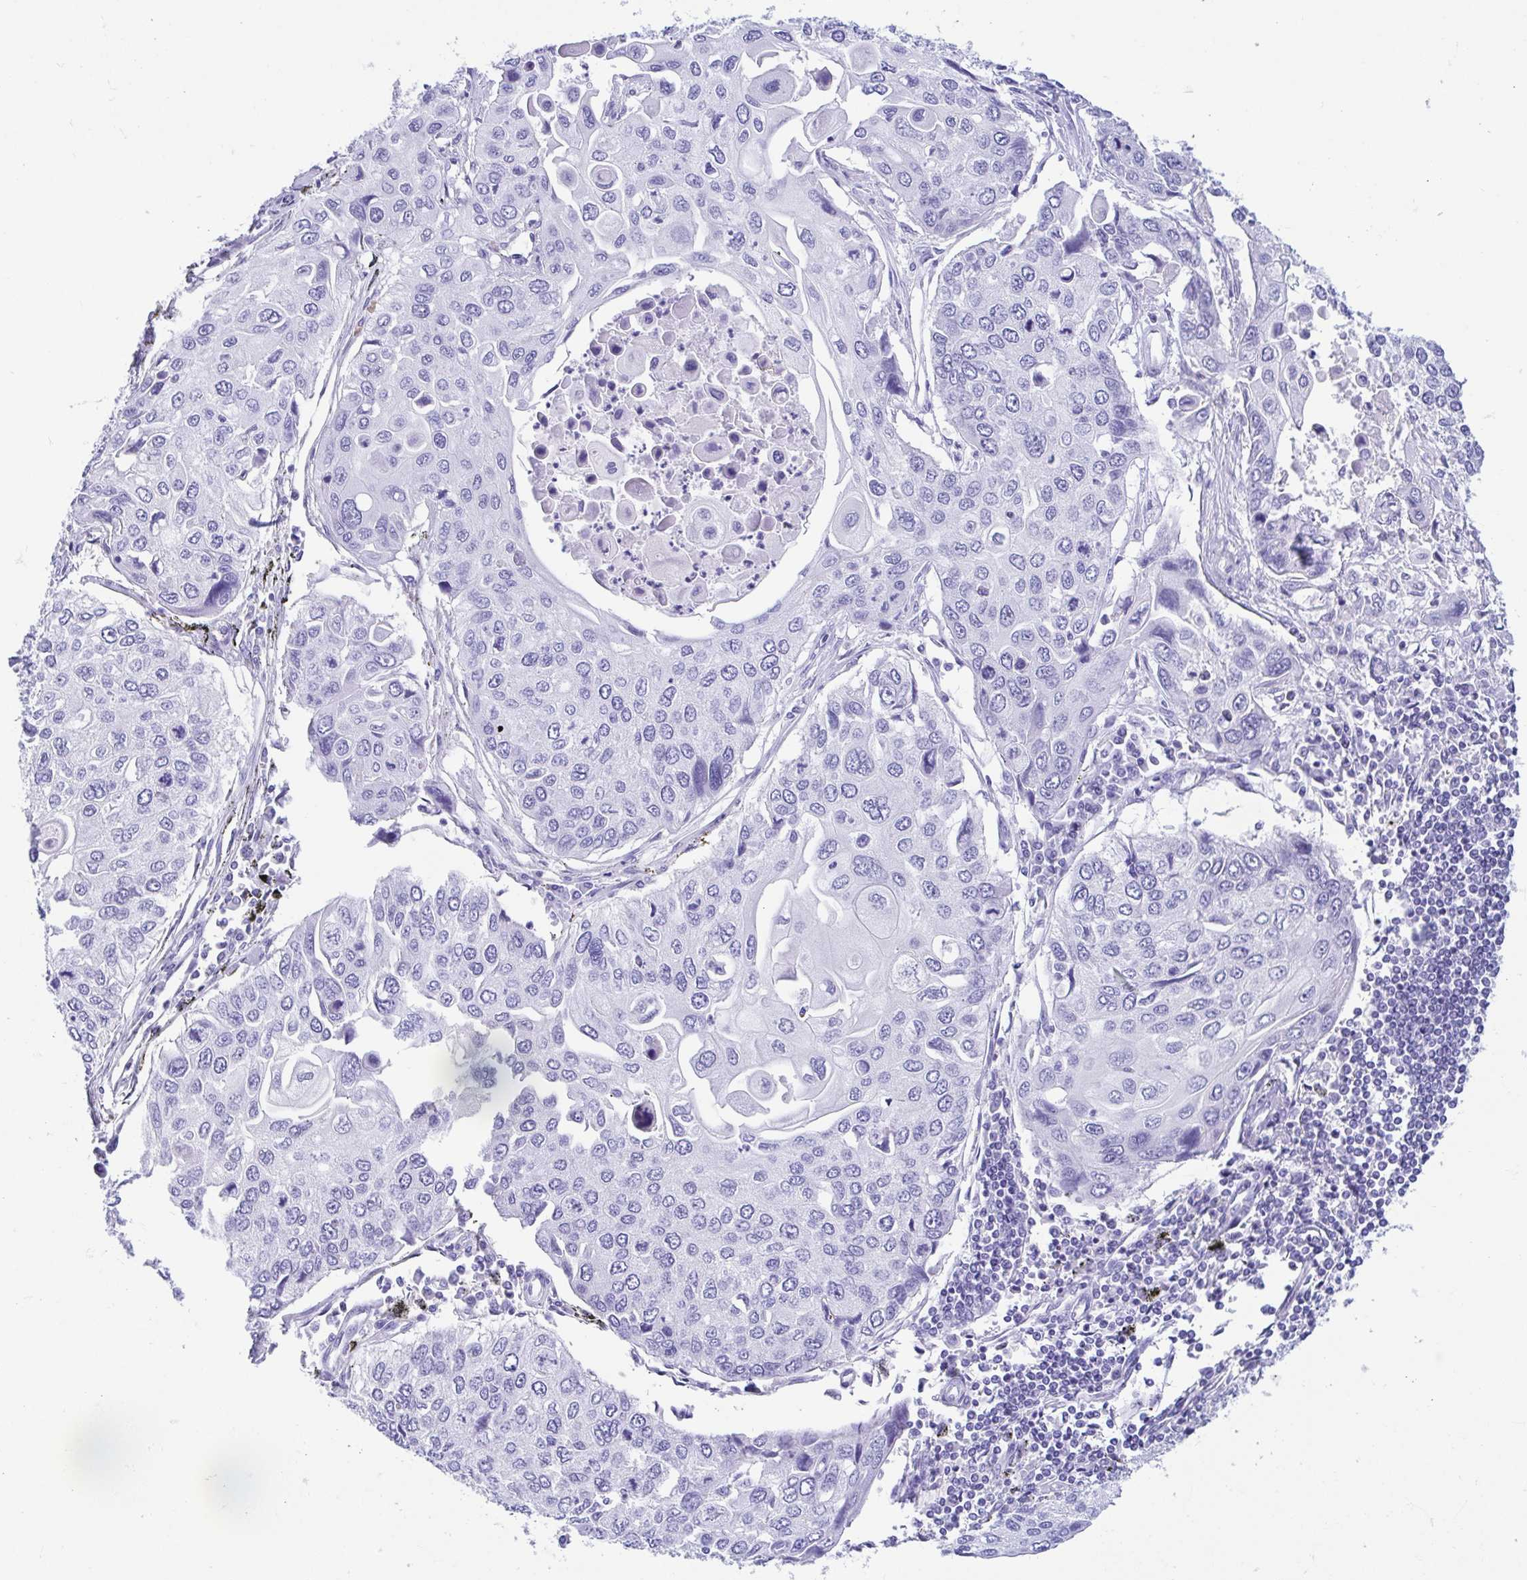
{"staining": {"intensity": "negative", "quantity": "none", "location": "none"}, "tissue": "lung cancer", "cell_type": "Tumor cells", "image_type": "cancer", "snomed": [{"axis": "morphology", "description": "Squamous cell carcinoma, NOS"}, {"axis": "morphology", "description": "Squamous cell carcinoma, metastatic, NOS"}, {"axis": "topography", "description": "Lung"}], "caption": "Metastatic squamous cell carcinoma (lung) was stained to show a protein in brown. There is no significant staining in tumor cells.", "gene": "GKN1", "patient": {"sex": "male", "age": 63}}